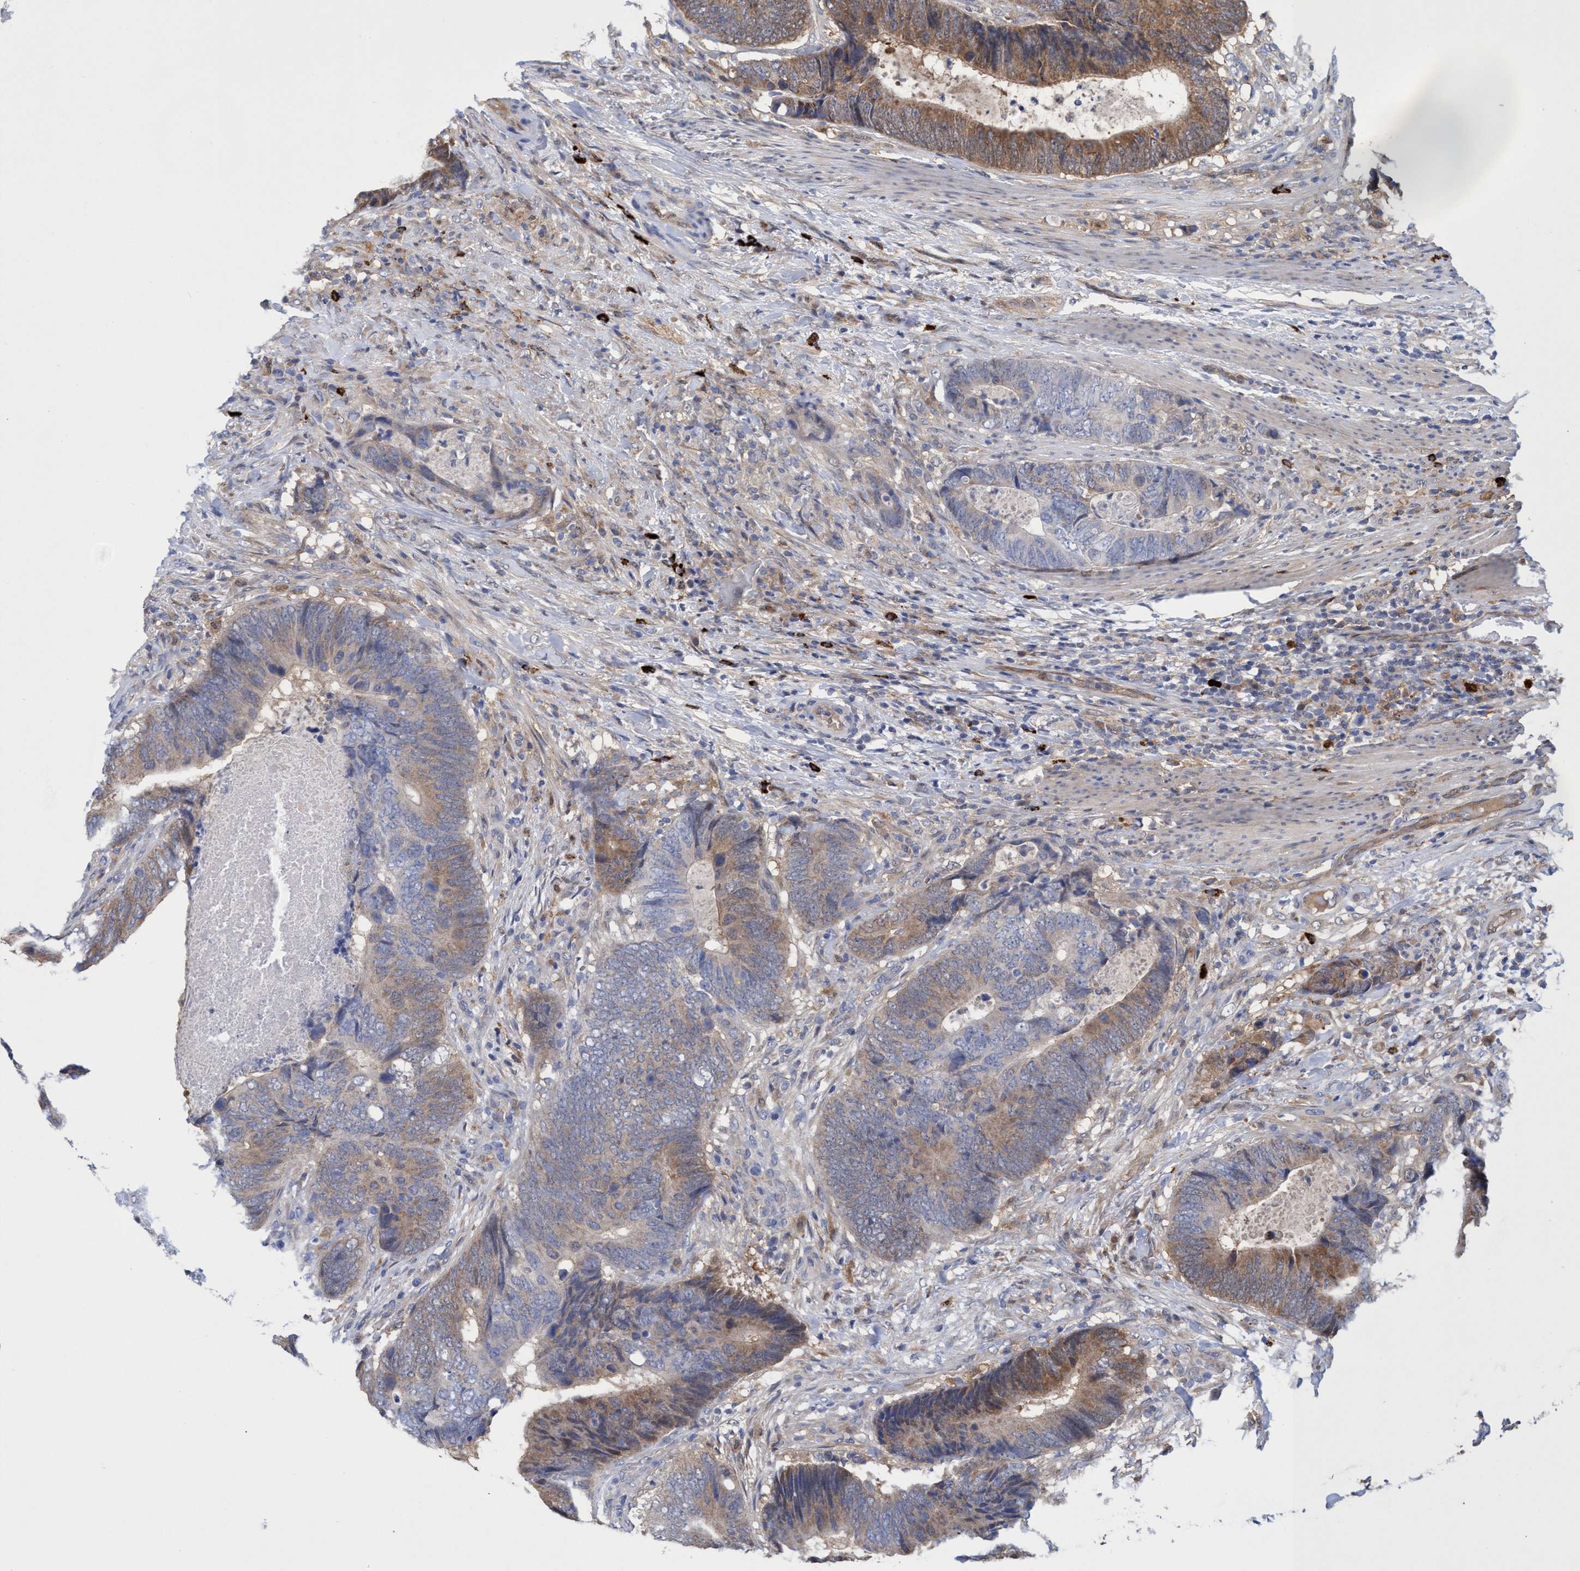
{"staining": {"intensity": "moderate", "quantity": "25%-75%", "location": "cytoplasmic/membranous"}, "tissue": "colorectal cancer", "cell_type": "Tumor cells", "image_type": "cancer", "snomed": [{"axis": "morphology", "description": "Adenocarcinoma, NOS"}, {"axis": "topography", "description": "Colon"}], "caption": "Protein expression analysis of human colorectal adenocarcinoma reveals moderate cytoplasmic/membranous expression in approximately 25%-75% of tumor cells.", "gene": "PNPO", "patient": {"sex": "male", "age": 56}}